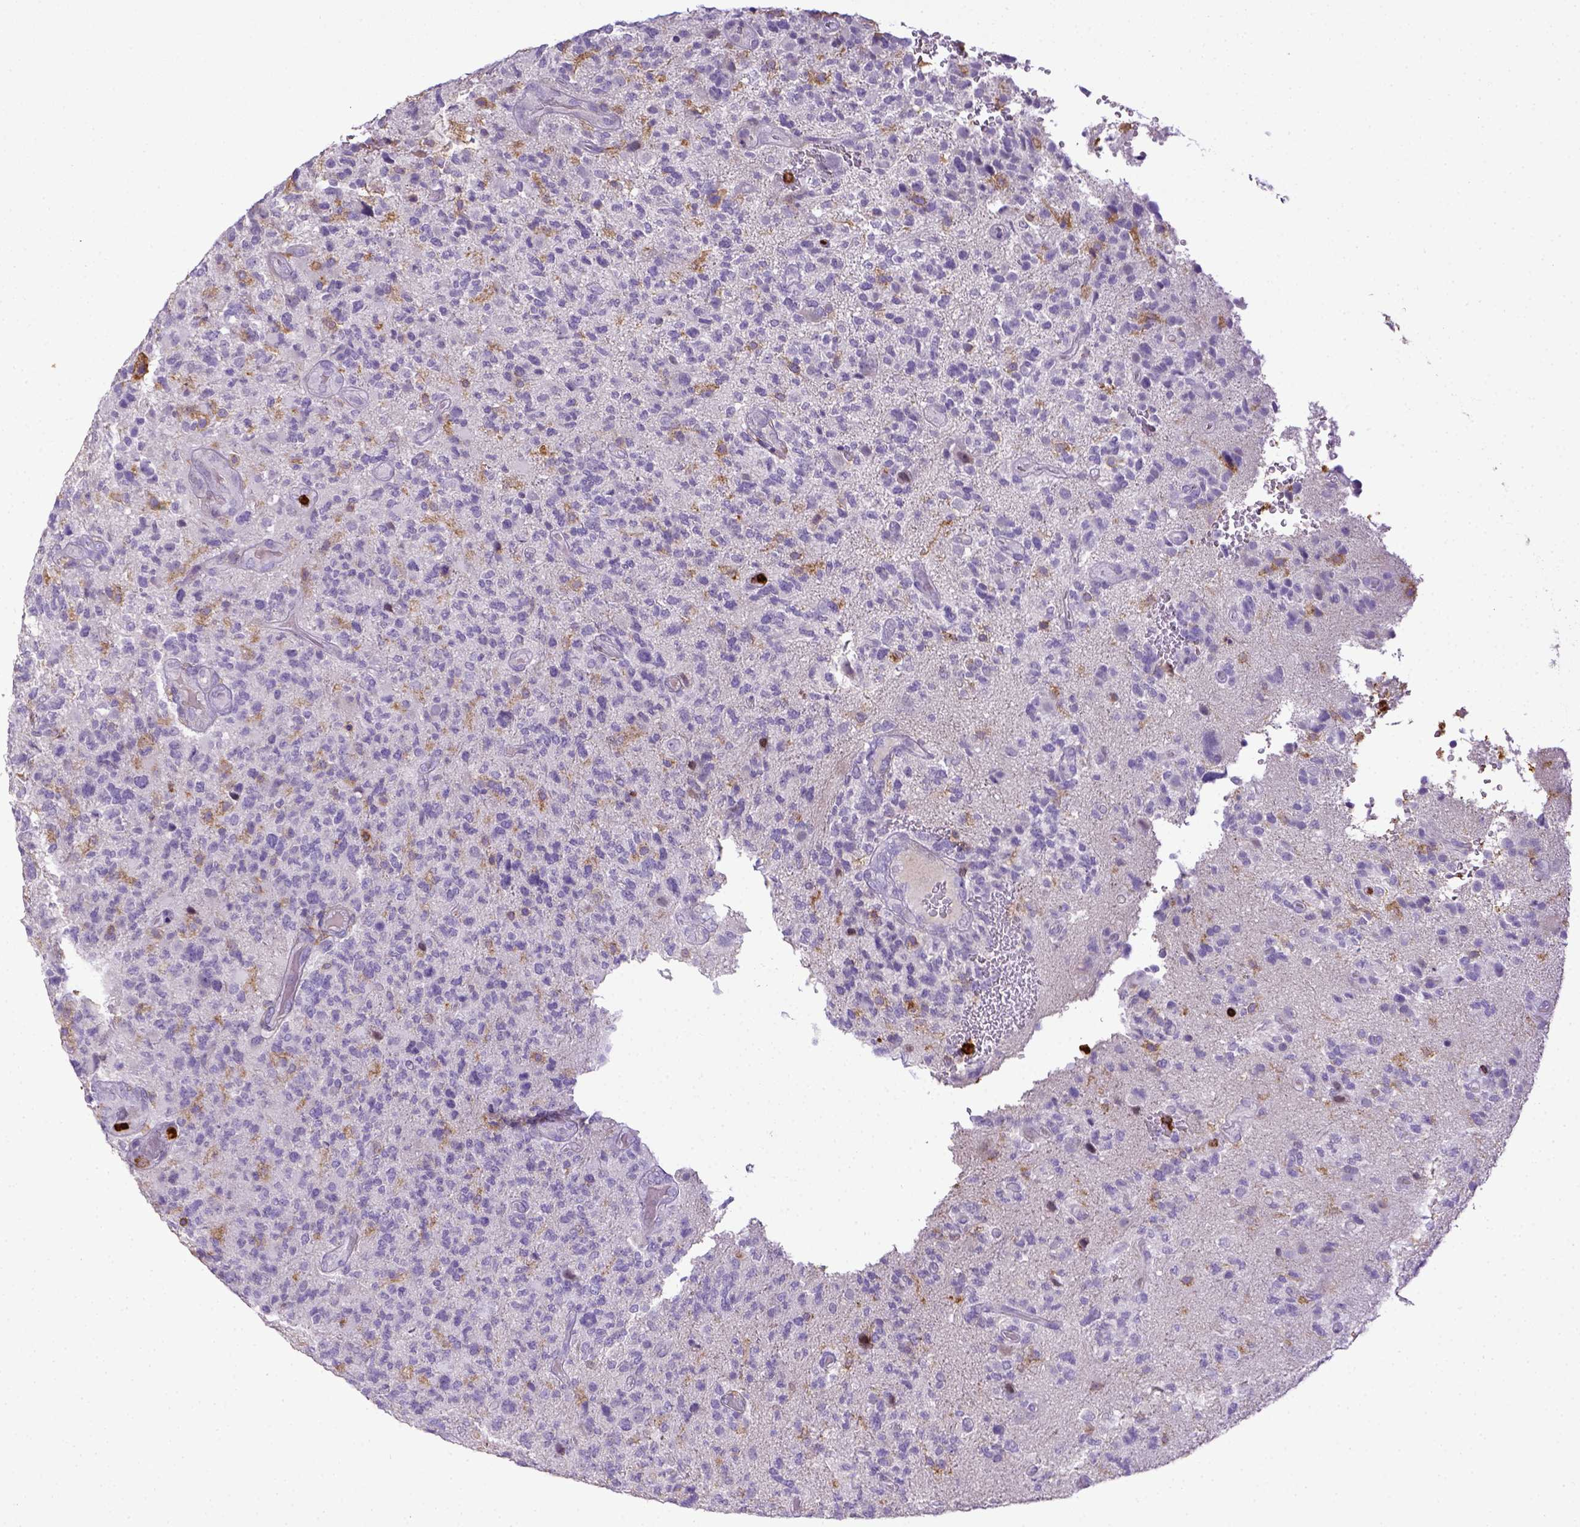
{"staining": {"intensity": "negative", "quantity": "none", "location": "none"}, "tissue": "glioma", "cell_type": "Tumor cells", "image_type": "cancer", "snomed": [{"axis": "morphology", "description": "Glioma, malignant, High grade"}, {"axis": "topography", "description": "Brain"}], "caption": "High-grade glioma (malignant) was stained to show a protein in brown. There is no significant positivity in tumor cells.", "gene": "ITGAM", "patient": {"sex": "female", "age": 71}}